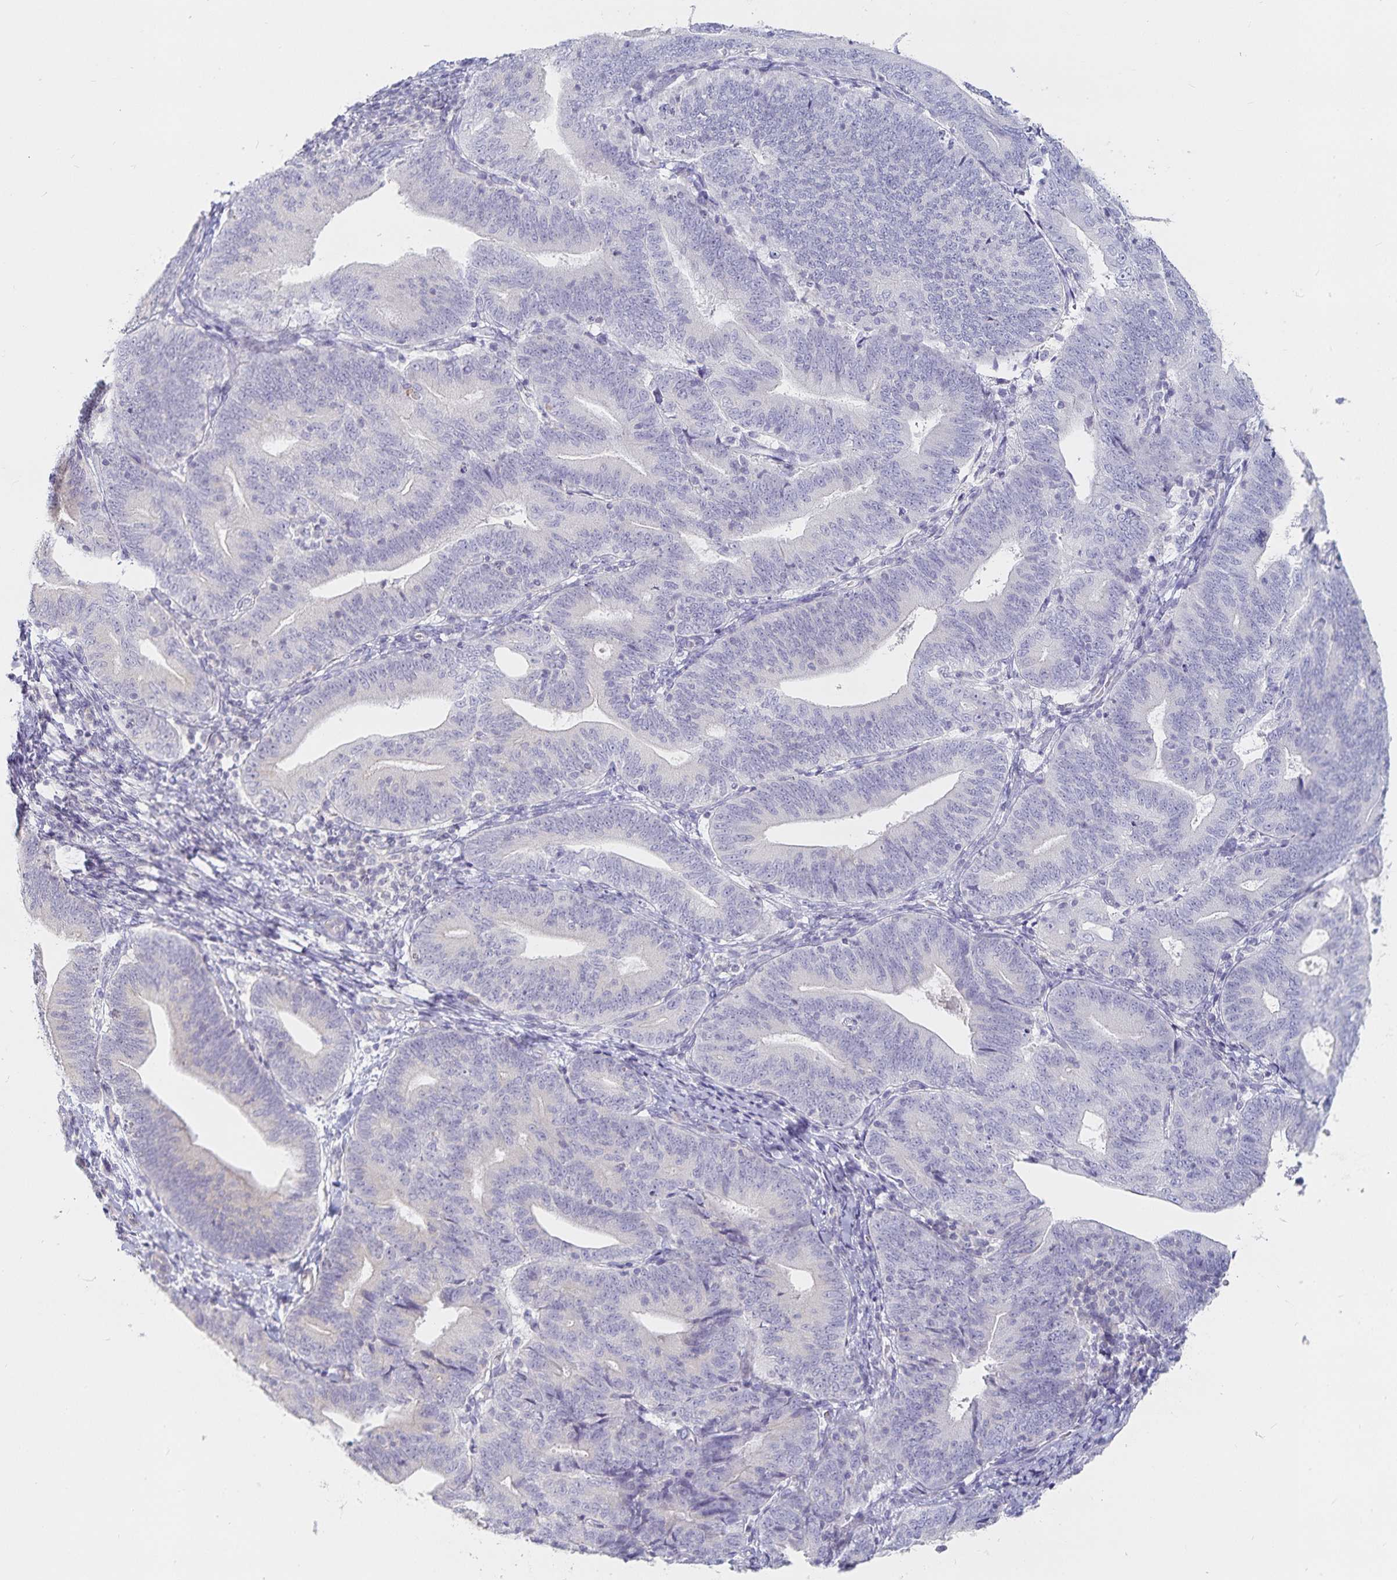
{"staining": {"intensity": "negative", "quantity": "none", "location": "none"}, "tissue": "endometrial cancer", "cell_type": "Tumor cells", "image_type": "cancer", "snomed": [{"axis": "morphology", "description": "Adenocarcinoma, NOS"}, {"axis": "topography", "description": "Endometrium"}], "caption": "DAB (3,3'-diaminobenzidine) immunohistochemical staining of human endometrial cancer (adenocarcinoma) exhibits no significant staining in tumor cells.", "gene": "SFTPA1", "patient": {"sex": "female", "age": 70}}